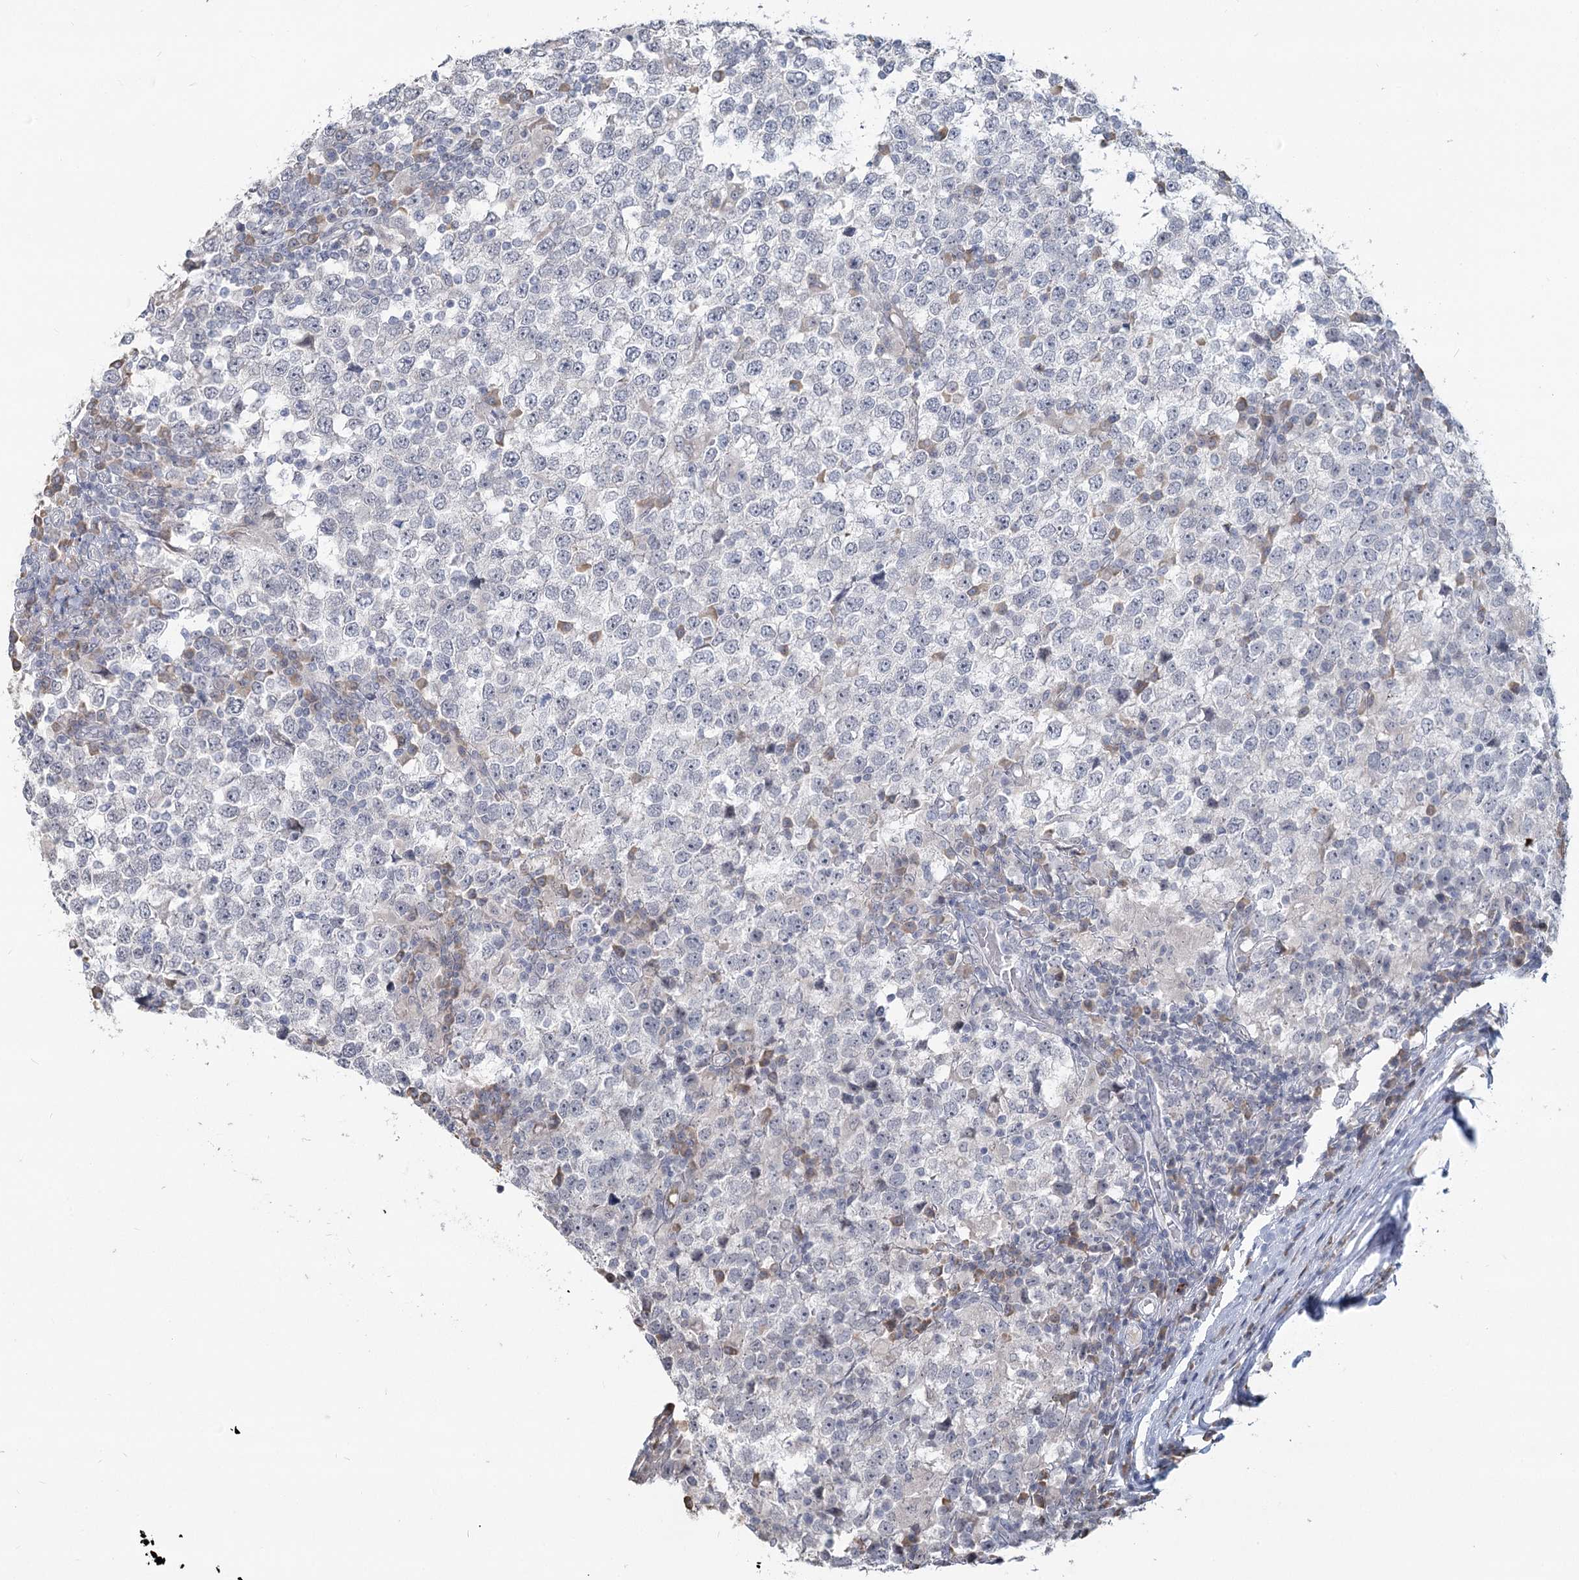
{"staining": {"intensity": "negative", "quantity": "none", "location": "none"}, "tissue": "testis cancer", "cell_type": "Tumor cells", "image_type": "cancer", "snomed": [{"axis": "morphology", "description": "Seminoma, NOS"}, {"axis": "topography", "description": "Testis"}], "caption": "Protein analysis of testis cancer (seminoma) demonstrates no significant expression in tumor cells. Nuclei are stained in blue.", "gene": "SLC9A3", "patient": {"sex": "male", "age": 65}}